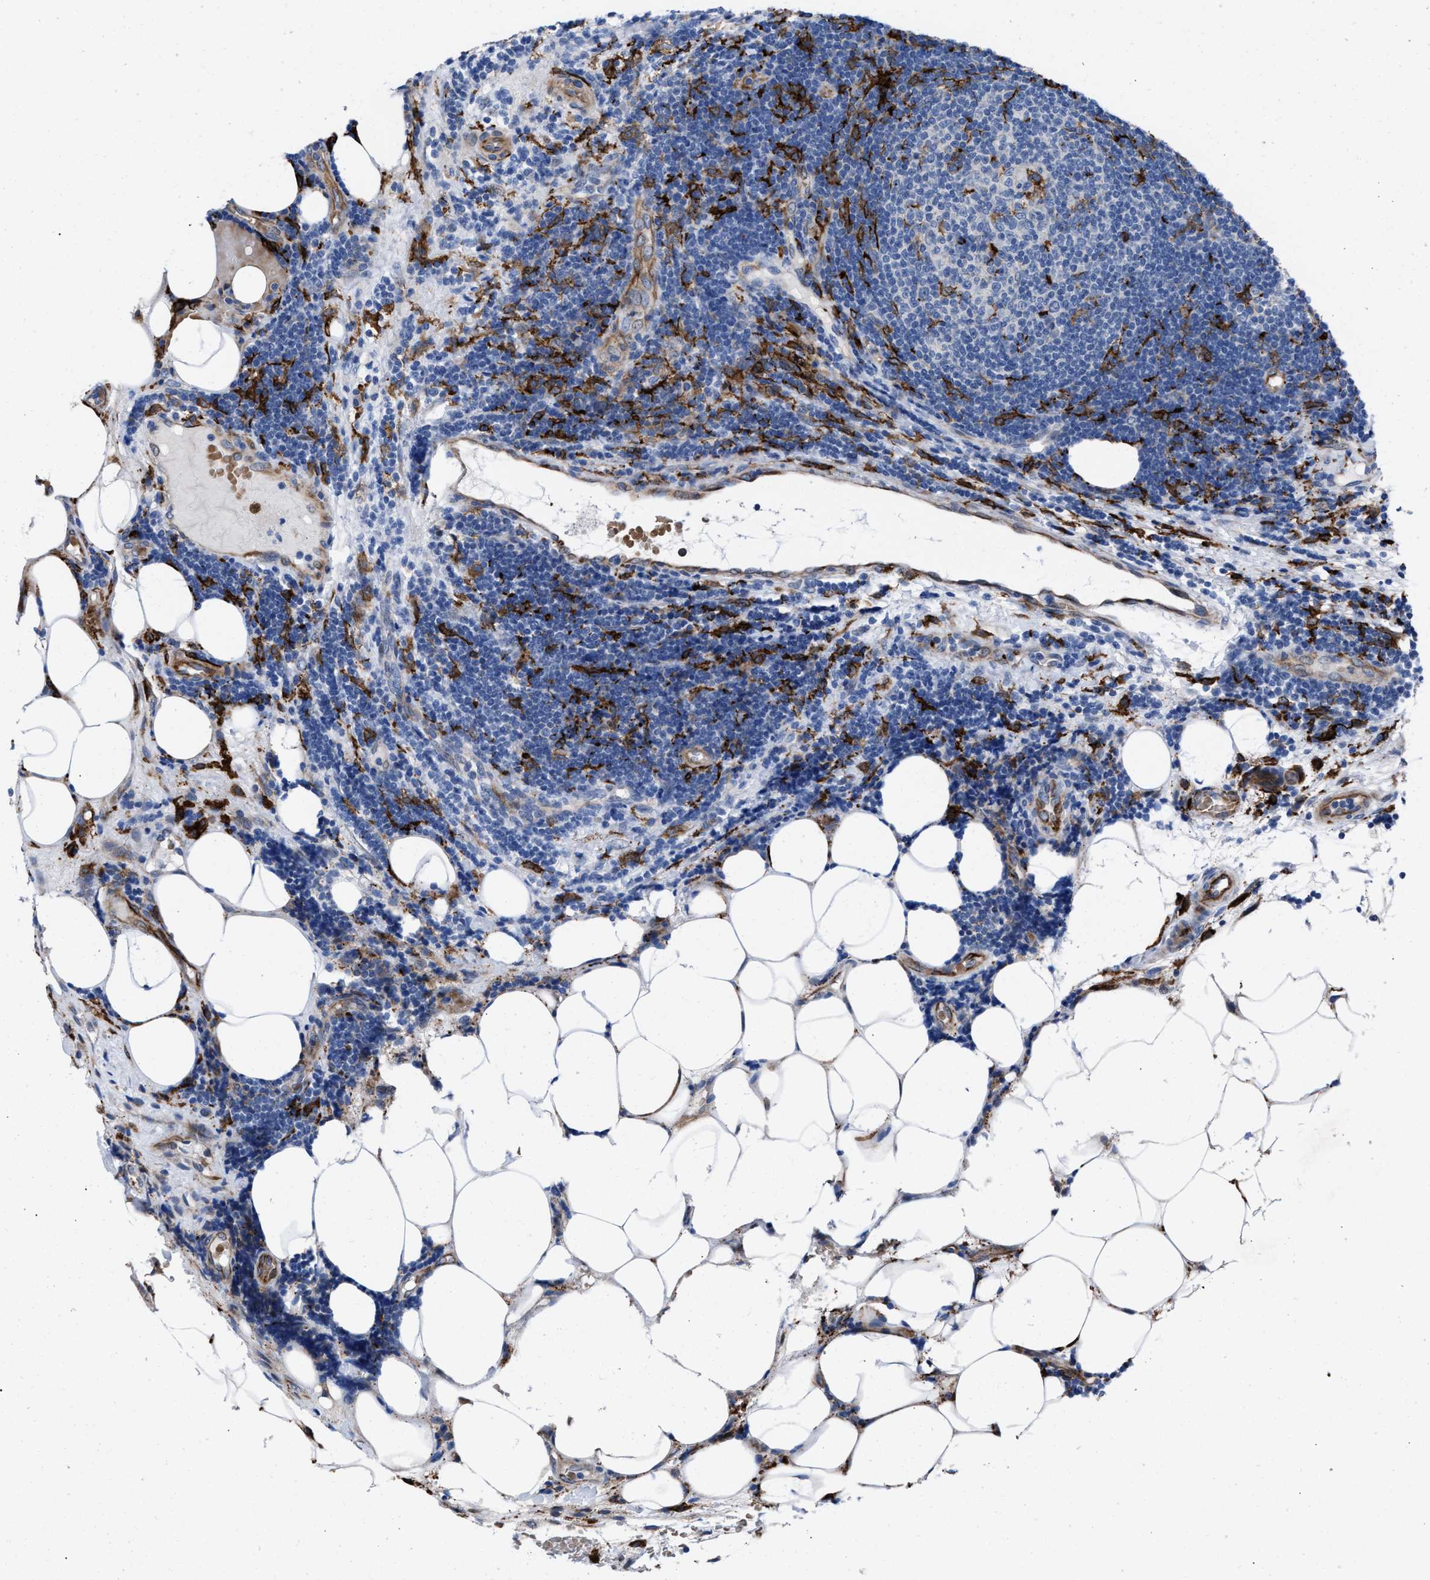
{"staining": {"intensity": "negative", "quantity": "none", "location": "none"}, "tissue": "lymphoma", "cell_type": "Tumor cells", "image_type": "cancer", "snomed": [{"axis": "morphology", "description": "Malignant lymphoma, non-Hodgkin's type, Low grade"}, {"axis": "topography", "description": "Lymph node"}], "caption": "Low-grade malignant lymphoma, non-Hodgkin's type stained for a protein using IHC displays no positivity tumor cells.", "gene": "SLC47A1", "patient": {"sex": "male", "age": 83}}